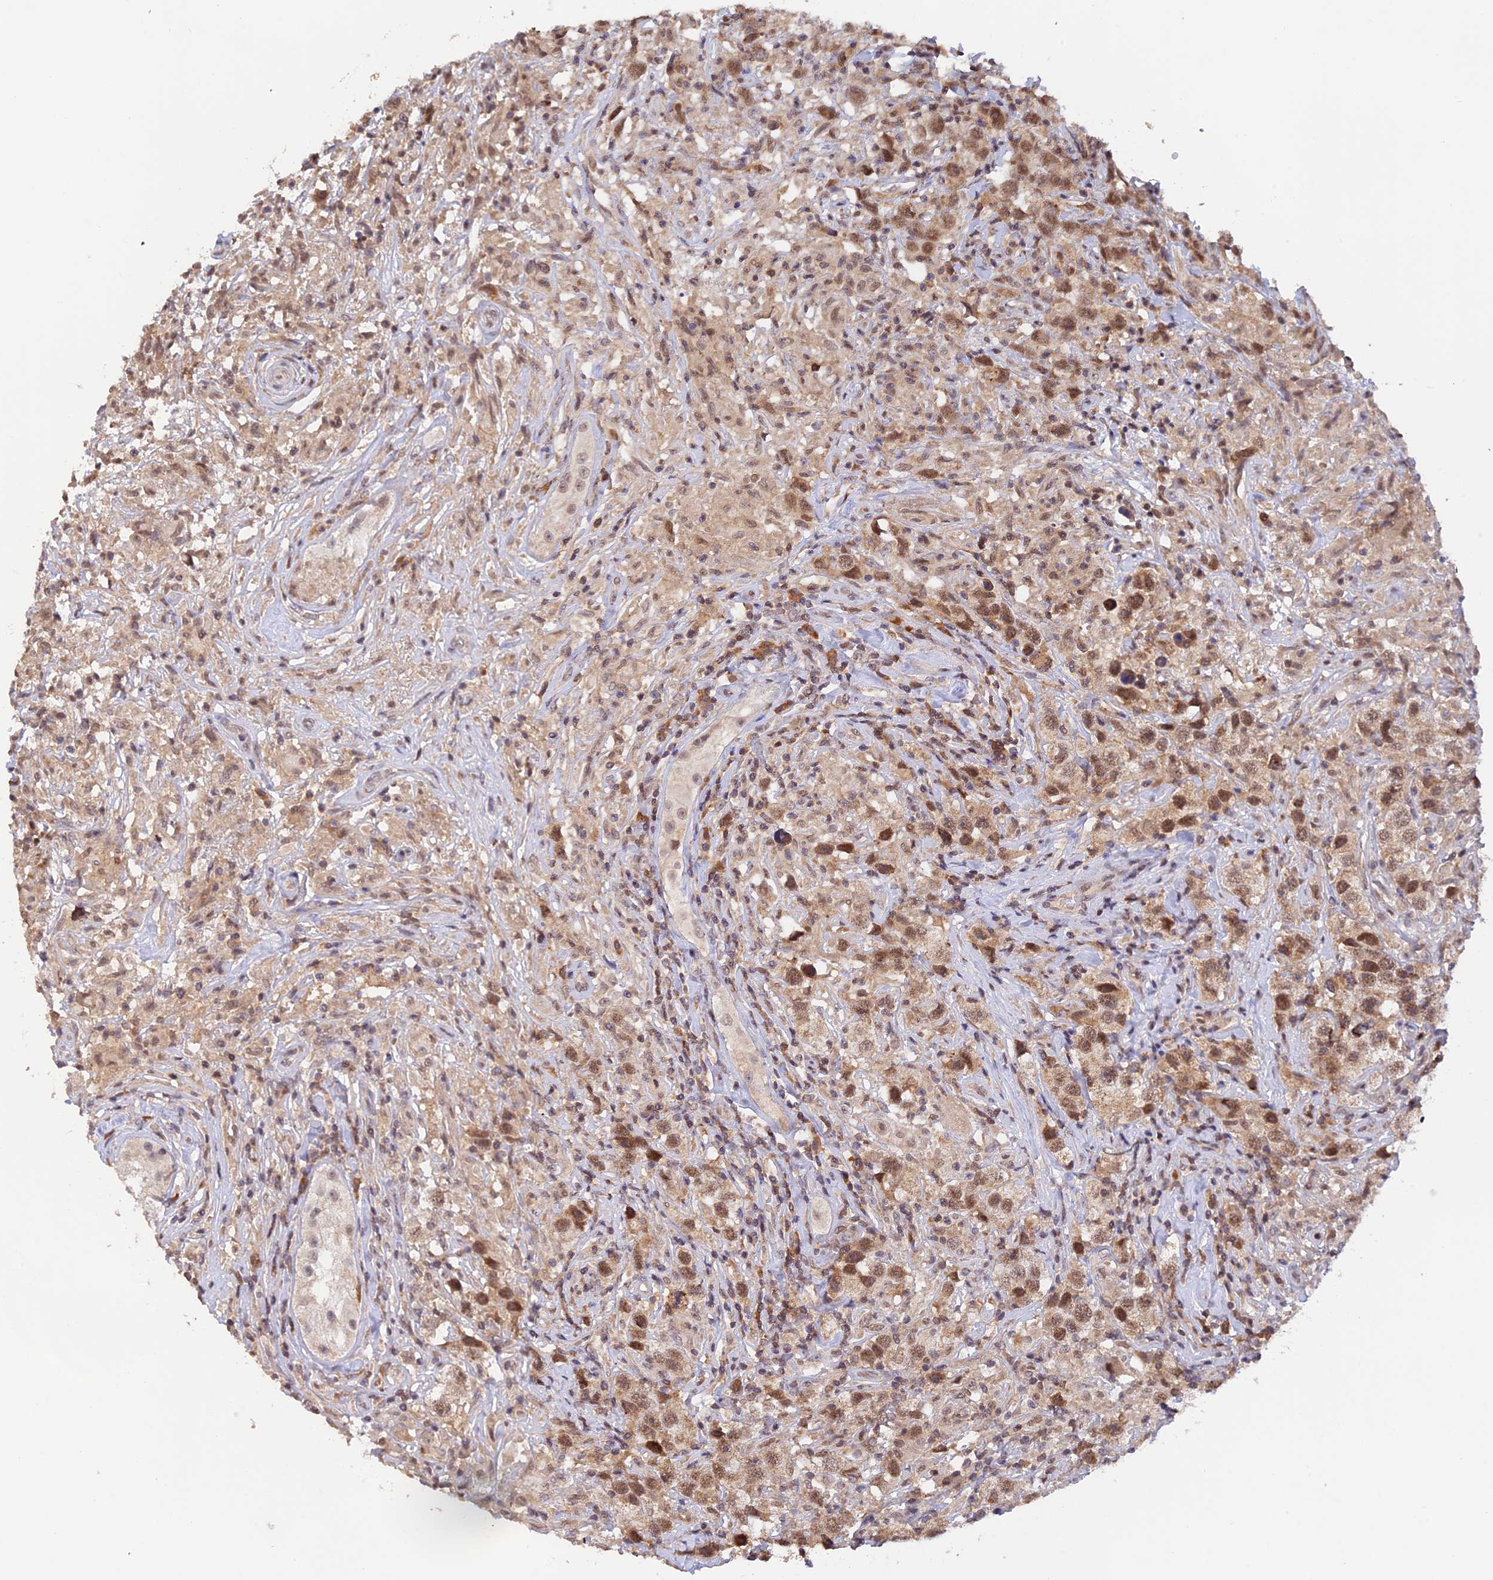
{"staining": {"intensity": "moderate", "quantity": ">75%", "location": "nuclear"}, "tissue": "testis cancer", "cell_type": "Tumor cells", "image_type": "cancer", "snomed": [{"axis": "morphology", "description": "Seminoma, NOS"}, {"axis": "topography", "description": "Testis"}], "caption": "Testis seminoma stained with IHC demonstrates moderate nuclear positivity in about >75% of tumor cells.", "gene": "PEX16", "patient": {"sex": "male", "age": 49}}